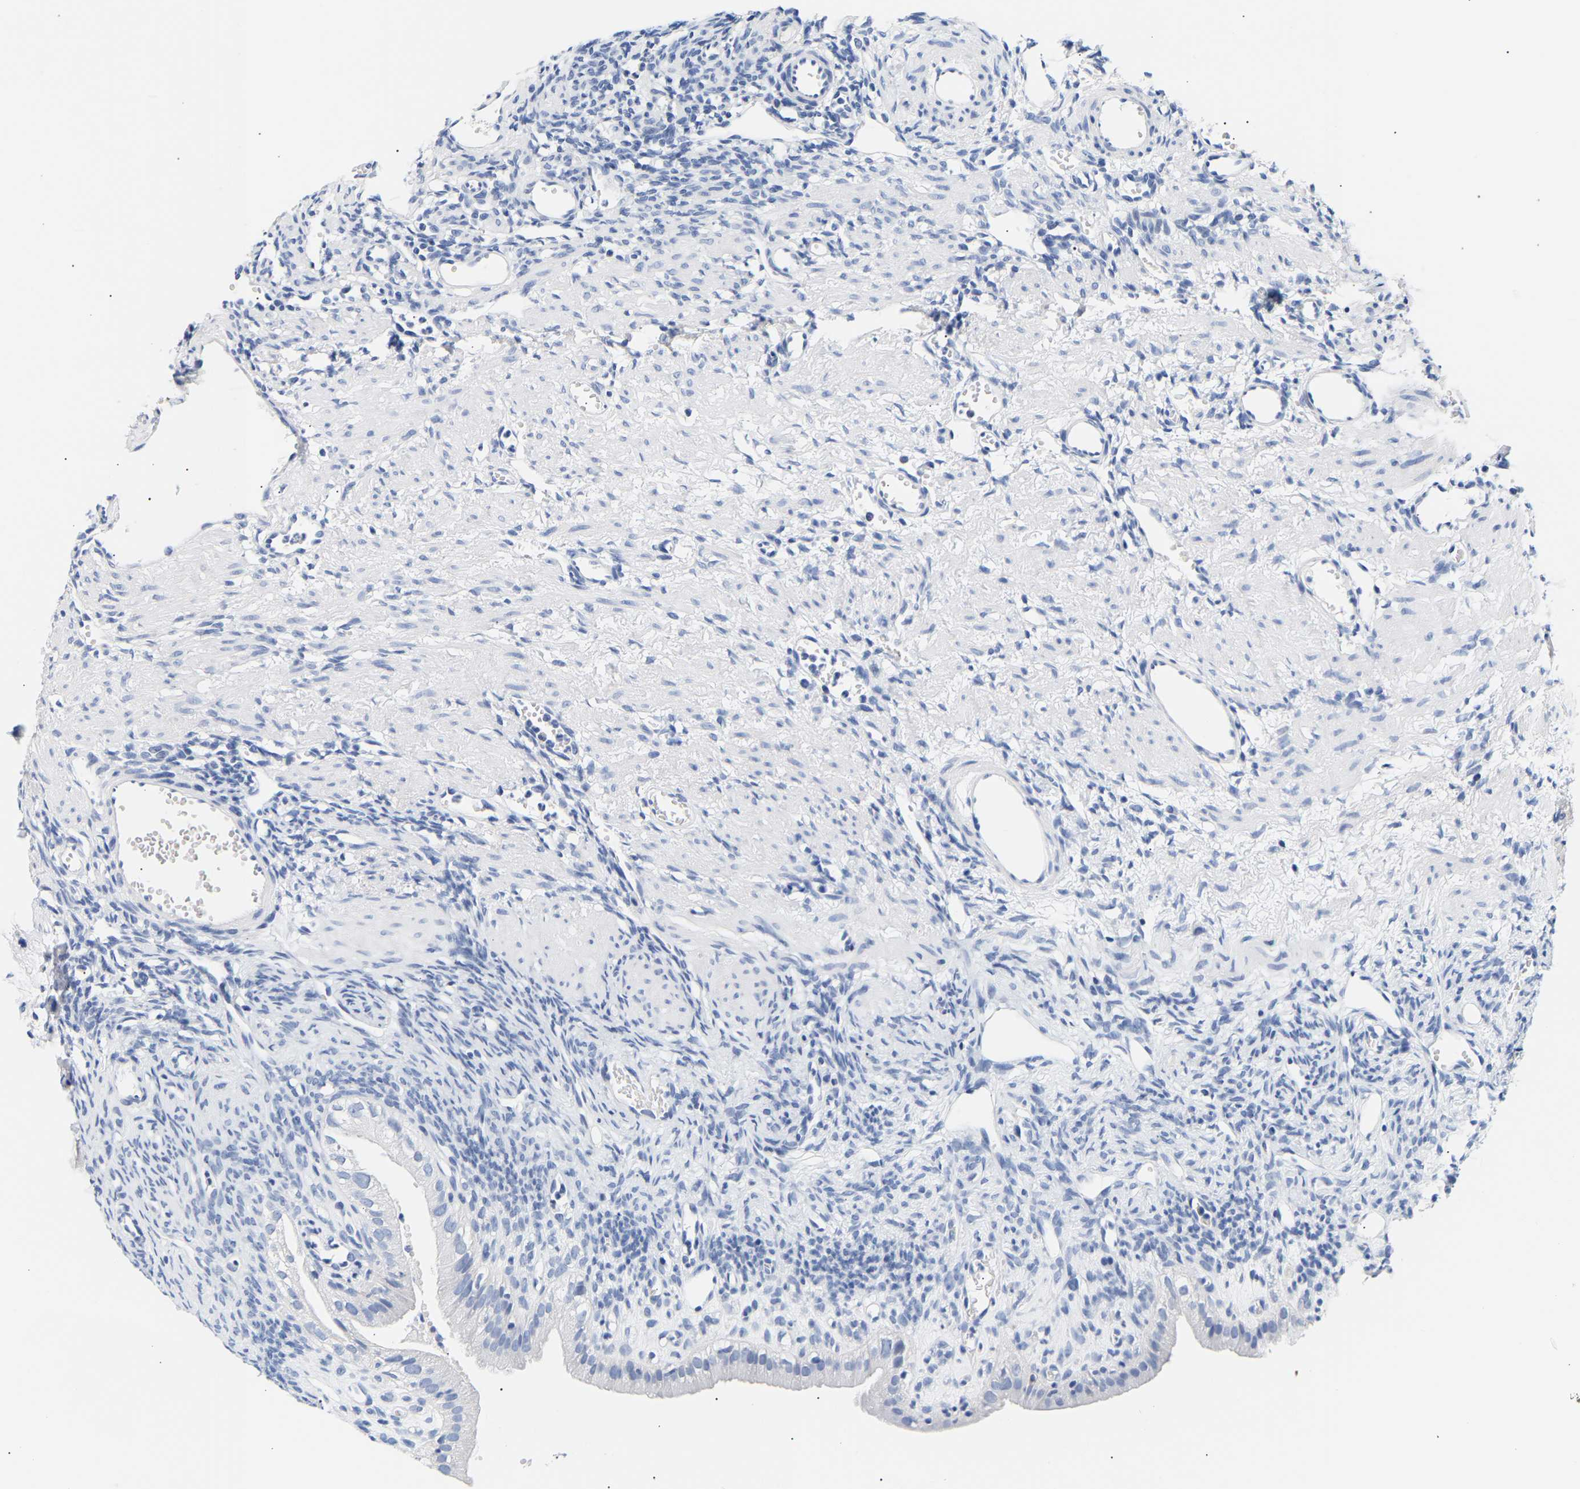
{"staining": {"intensity": "moderate", "quantity": ">75%", "location": "cytoplasmic/membranous"}, "tissue": "ovary", "cell_type": "Follicle cells", "image_type": "normal", "snomed": [{"axis": "morphology", "description": "Normal tissue, NOS"}, {"axis": "topography", "description": "Ovary"}], "caption": "Protein expression analysis of benign human ovary reveals moderate cytoplasmic/membranous positivity in approximately >75% of follicle cells.", "gene": "SPINK2", "patient": {"sex": "female", "age": 33}}